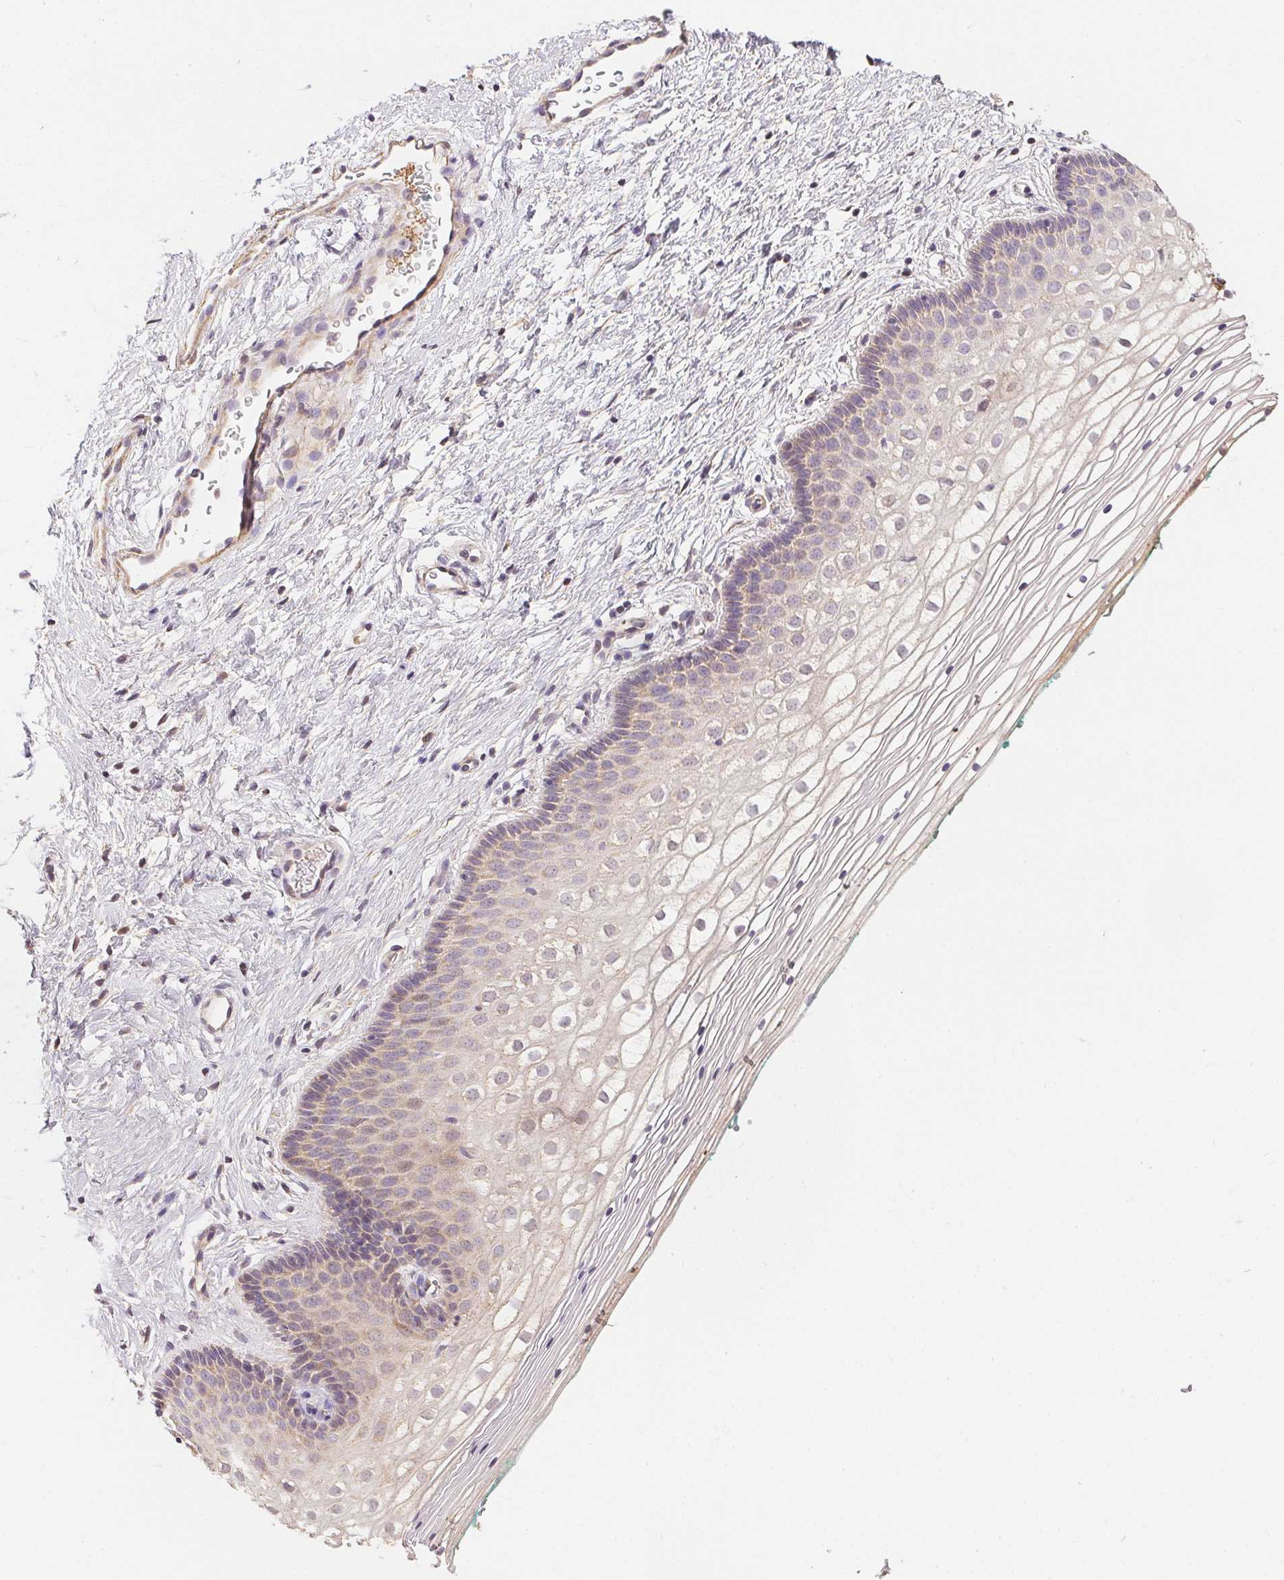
{"staining": {"intensity": "negative", "quantity": "none", "location": "none"}, "tissue": "vagina", "cell_type": "Squamous epithelial cells", "image_type": "normal", "snomed": [{"axis": "morphology", "description": "Normal tissue, NOS"}, {"axis": "topography", "description": "Vagina"}], "caption": "An IHC photomicrograph of normal vagina is shown. There is no staining in squamous epithelial cells of vagina.", "gene": "REV3L", "patient": {"sex": "female", "age": 36}}